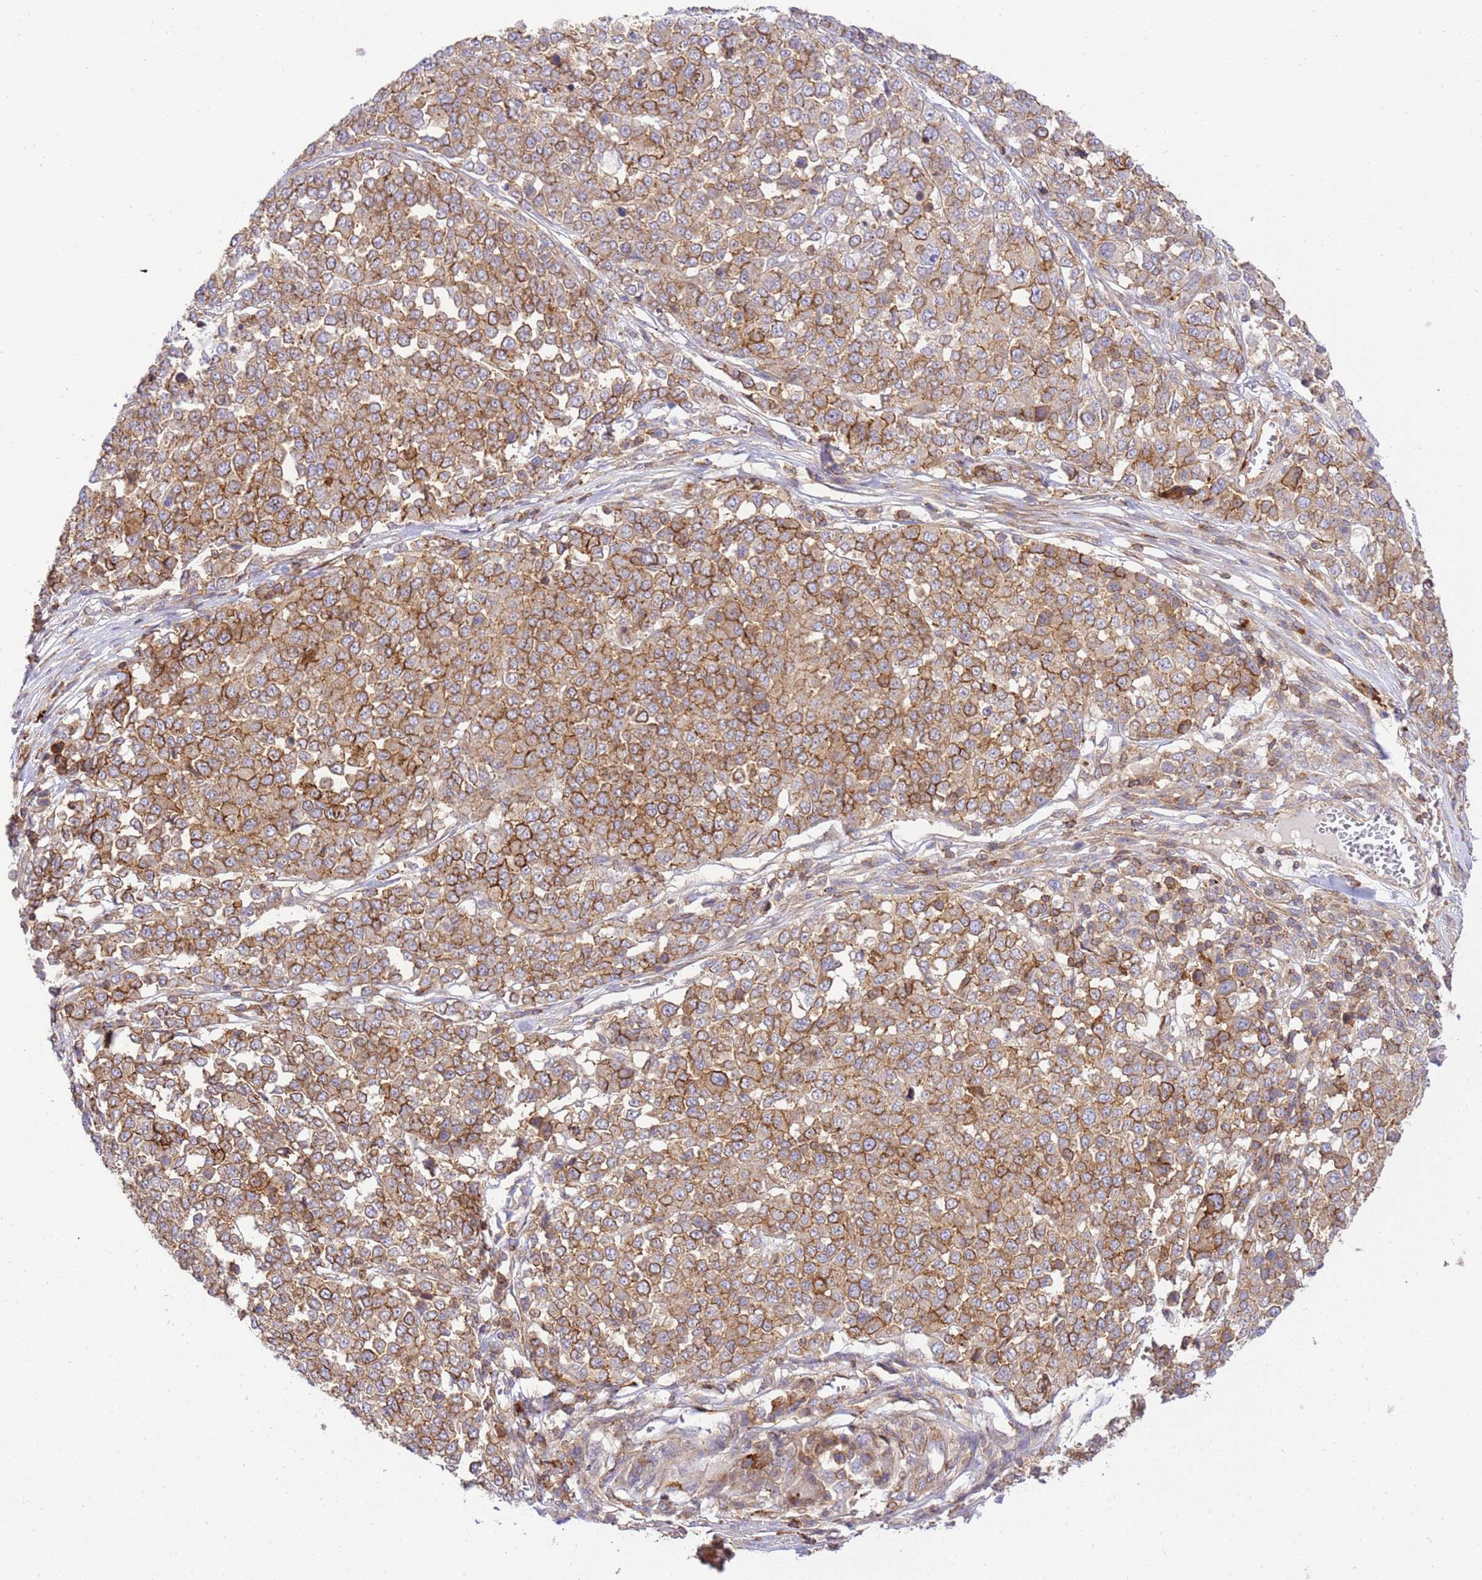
{"staining": {"intensity": "moderate", "quantity": ">75%", "location": "cytoplasmic/membranous"}, "tissue": "melanoma", "cell_type": "Tumor cells", "image_type": "cancer", "snomed": [{"axis": "morphology", "description": "Malignant melanoma, Metastatic site"}, {"axis": "topography", "description": "Lymph node"}], "caption": "Protein expression analysis of malignant melanoma (metastatic site) displays moderate cytoplasmic/membranous staining in about >75% of tumor cells.", "gene": "EFCAB8", "patient": {"sex": "male", "age": 44}}